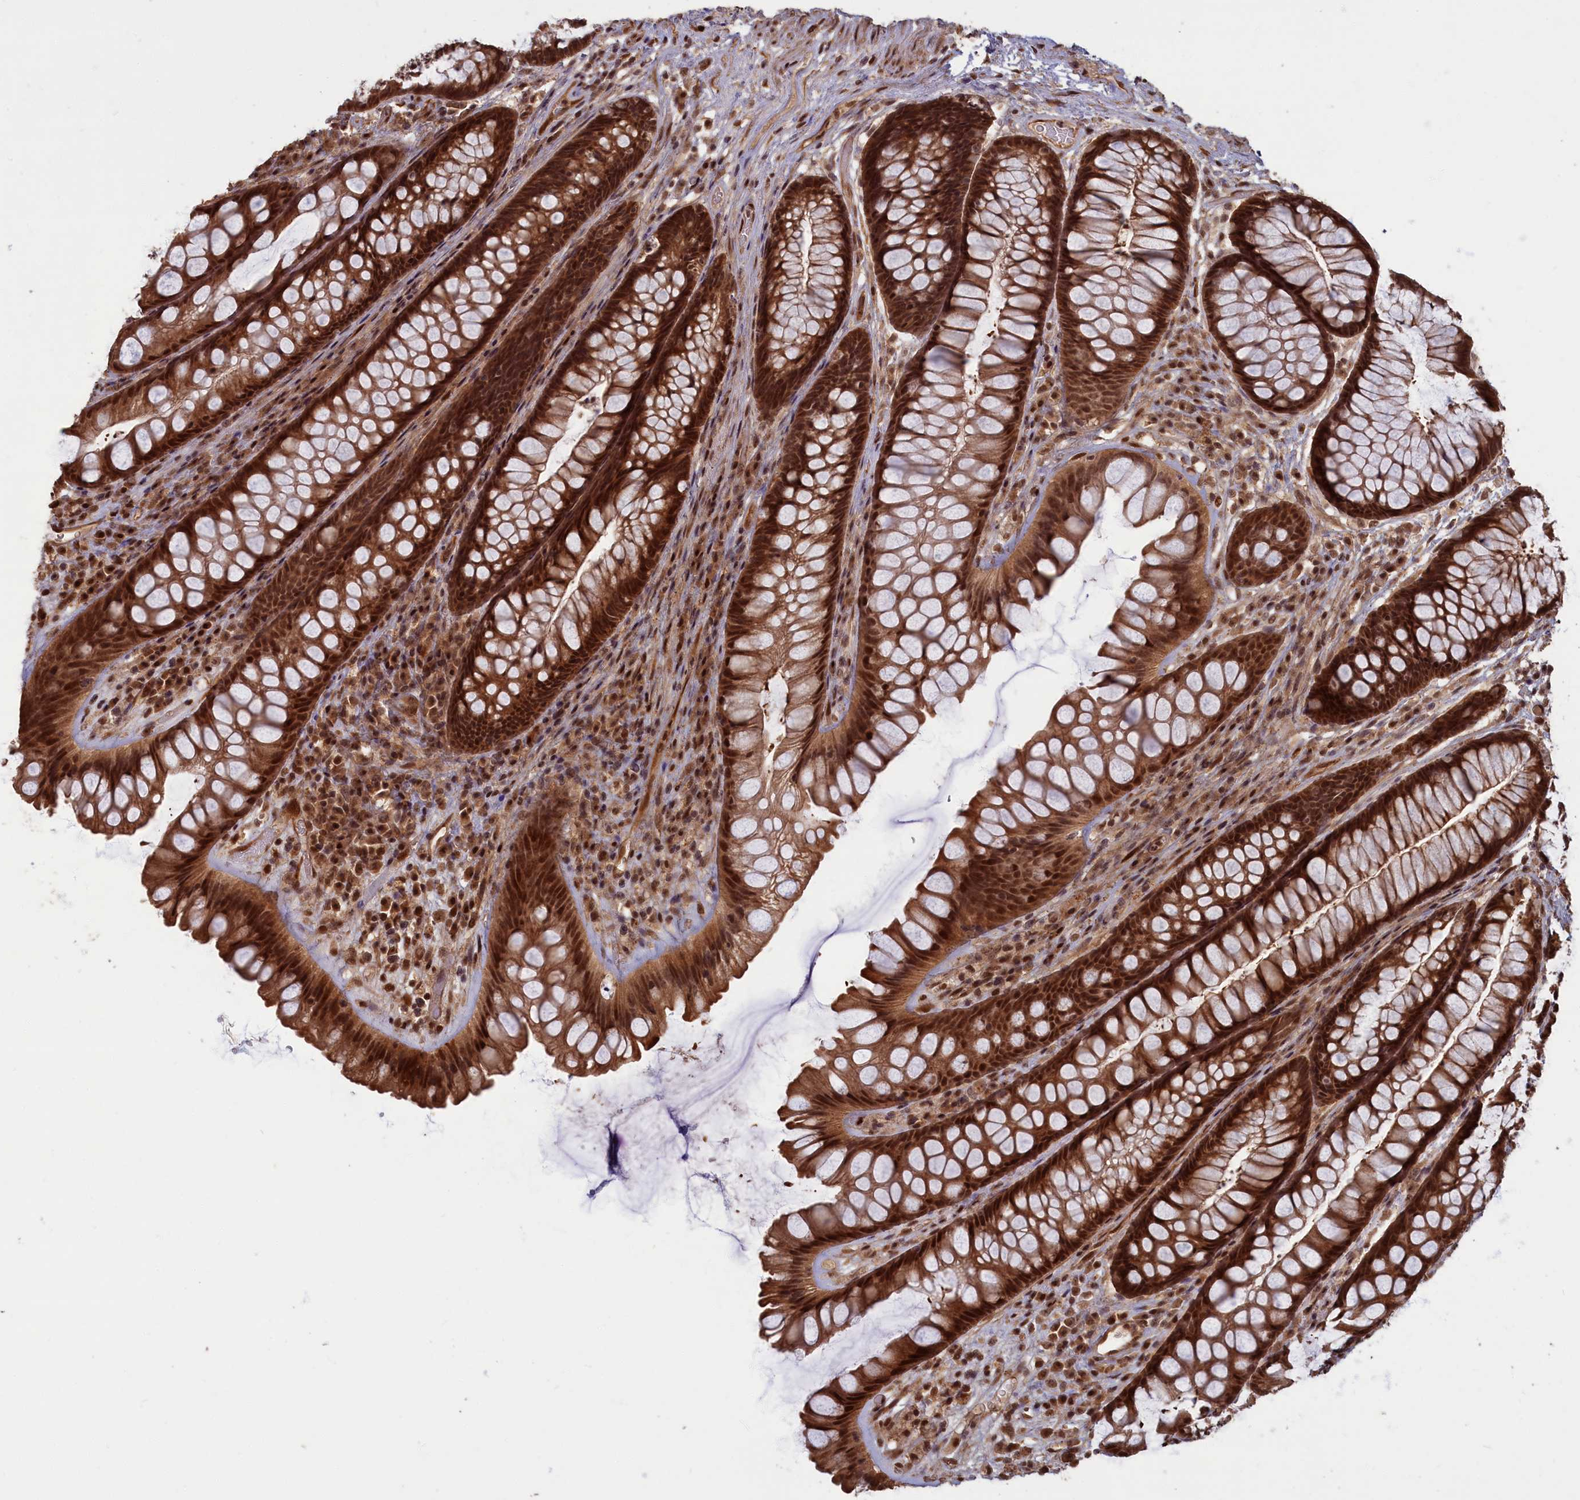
{"staining": {"intensity": "strong", "quantity": ">75%", "location": "cytoplasmic/membranous,nuclear"}, "tissue": "rectum", "cell_type": "Glandular cells", "image_type": "normal", "snomed": [{"axis": "morphology", "description": "Normal tissue, NOS"}, {"axis": "topography", "description": "Rectum"}], "caption": "The immunohistochemical stain labels strong cytoplasmic/membranous,nuclear positivity in glandular cells of benign rectum. Ihc stains the protein in brown and the nuclei are stained blue.", "gene": "HIF3A", "patient": {"sex": "male", "age": 74}}